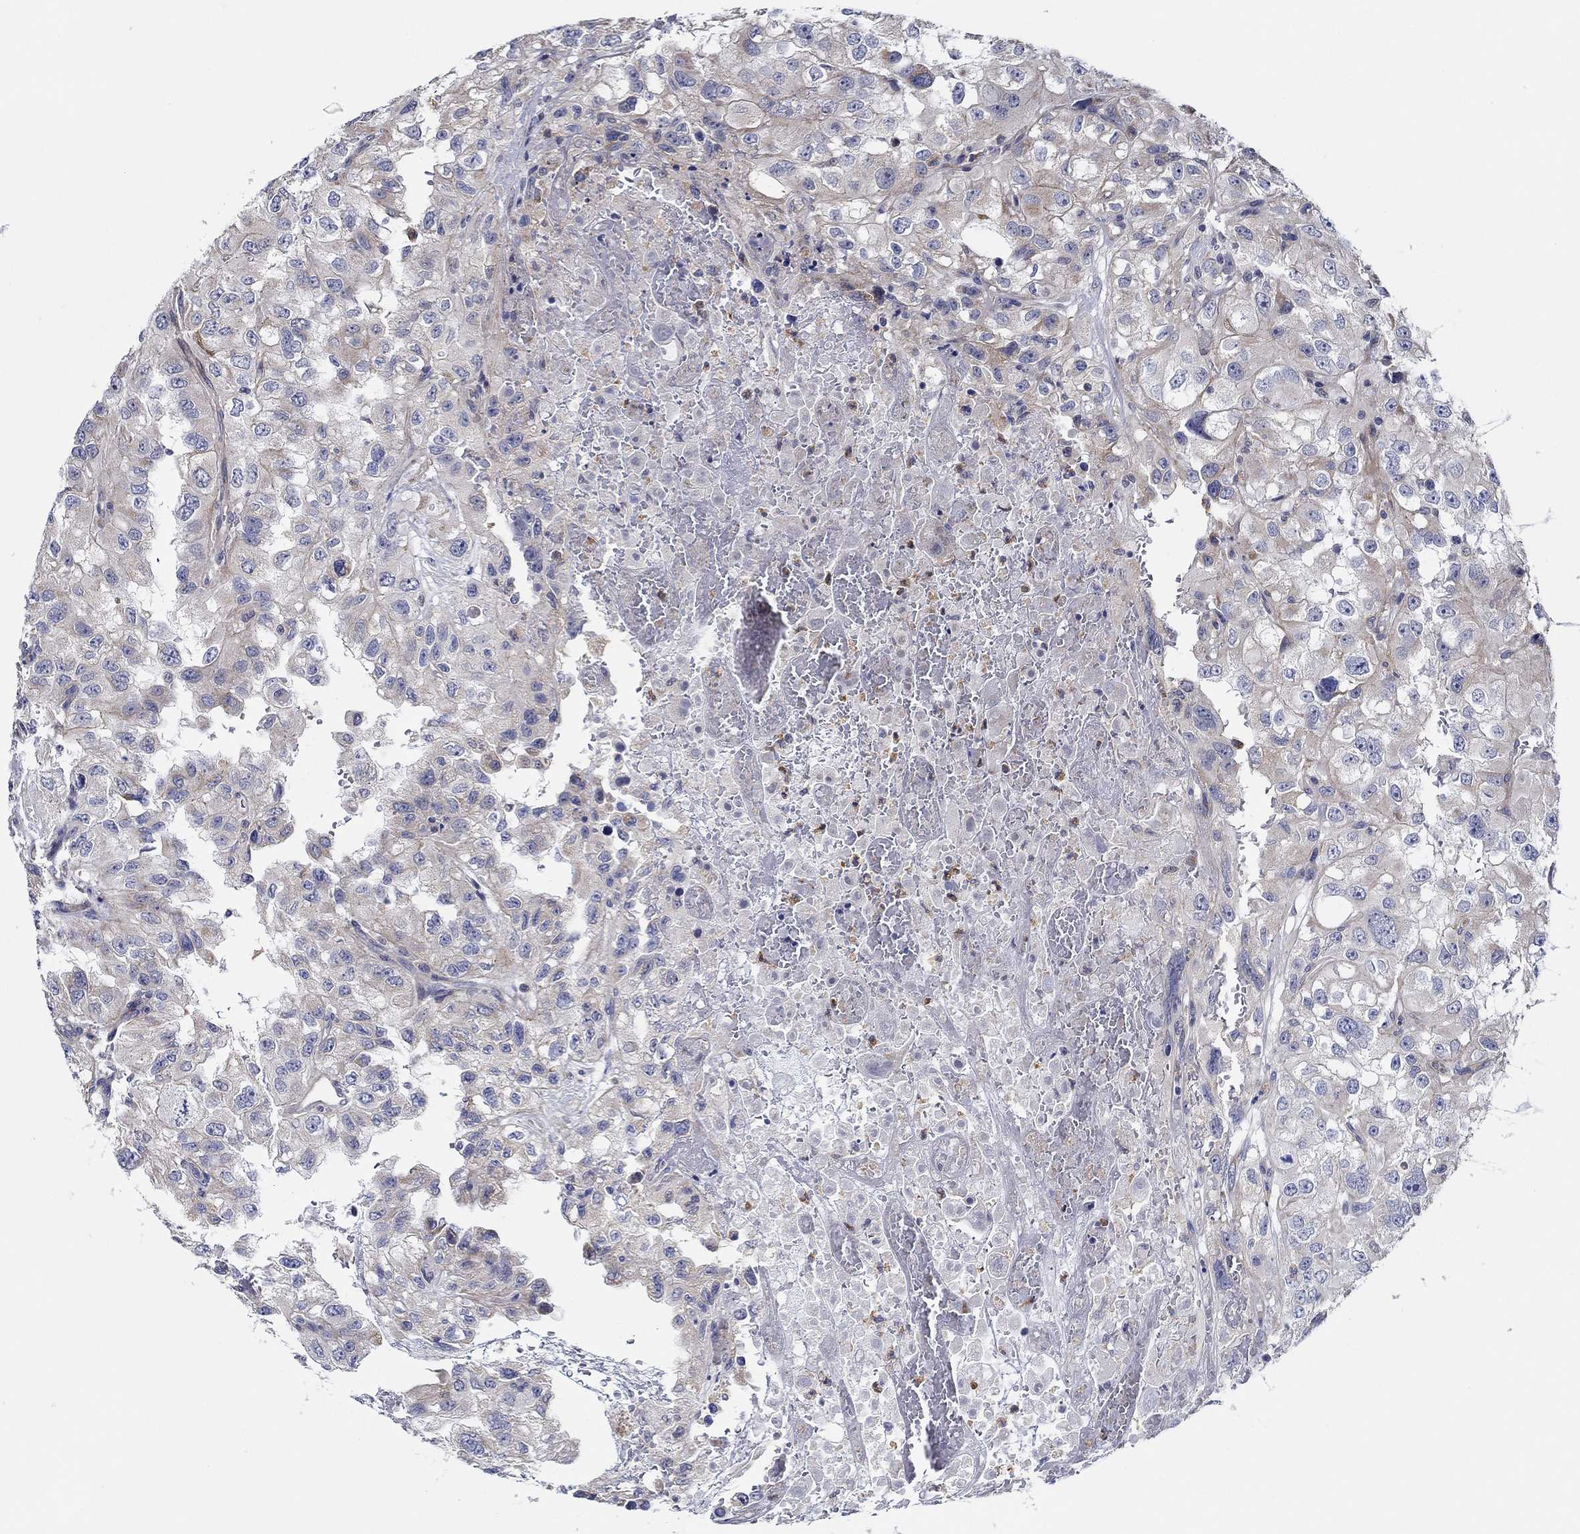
{"staining": {"intensity": "negative", "quantity": "none", "location": "none"}, "tissue": "renal cancer", "cell_type": "Tumor cells", "image_type": "cancer", "snomed": [{"axis": "morphology", "description": "Adenocarcinoma, NOS"}, {"axis": "topography", "description": "Kidney"}], "caption": "High magnification brightfield microscopy of renal cancer (adenocarcinoma) stained with DAB (brown) and counterstained with hematoxylin (blue): tumor cells show no significant expression.", "gene": "CFAP61", "patient": {"sex": "male", "age": 64}}